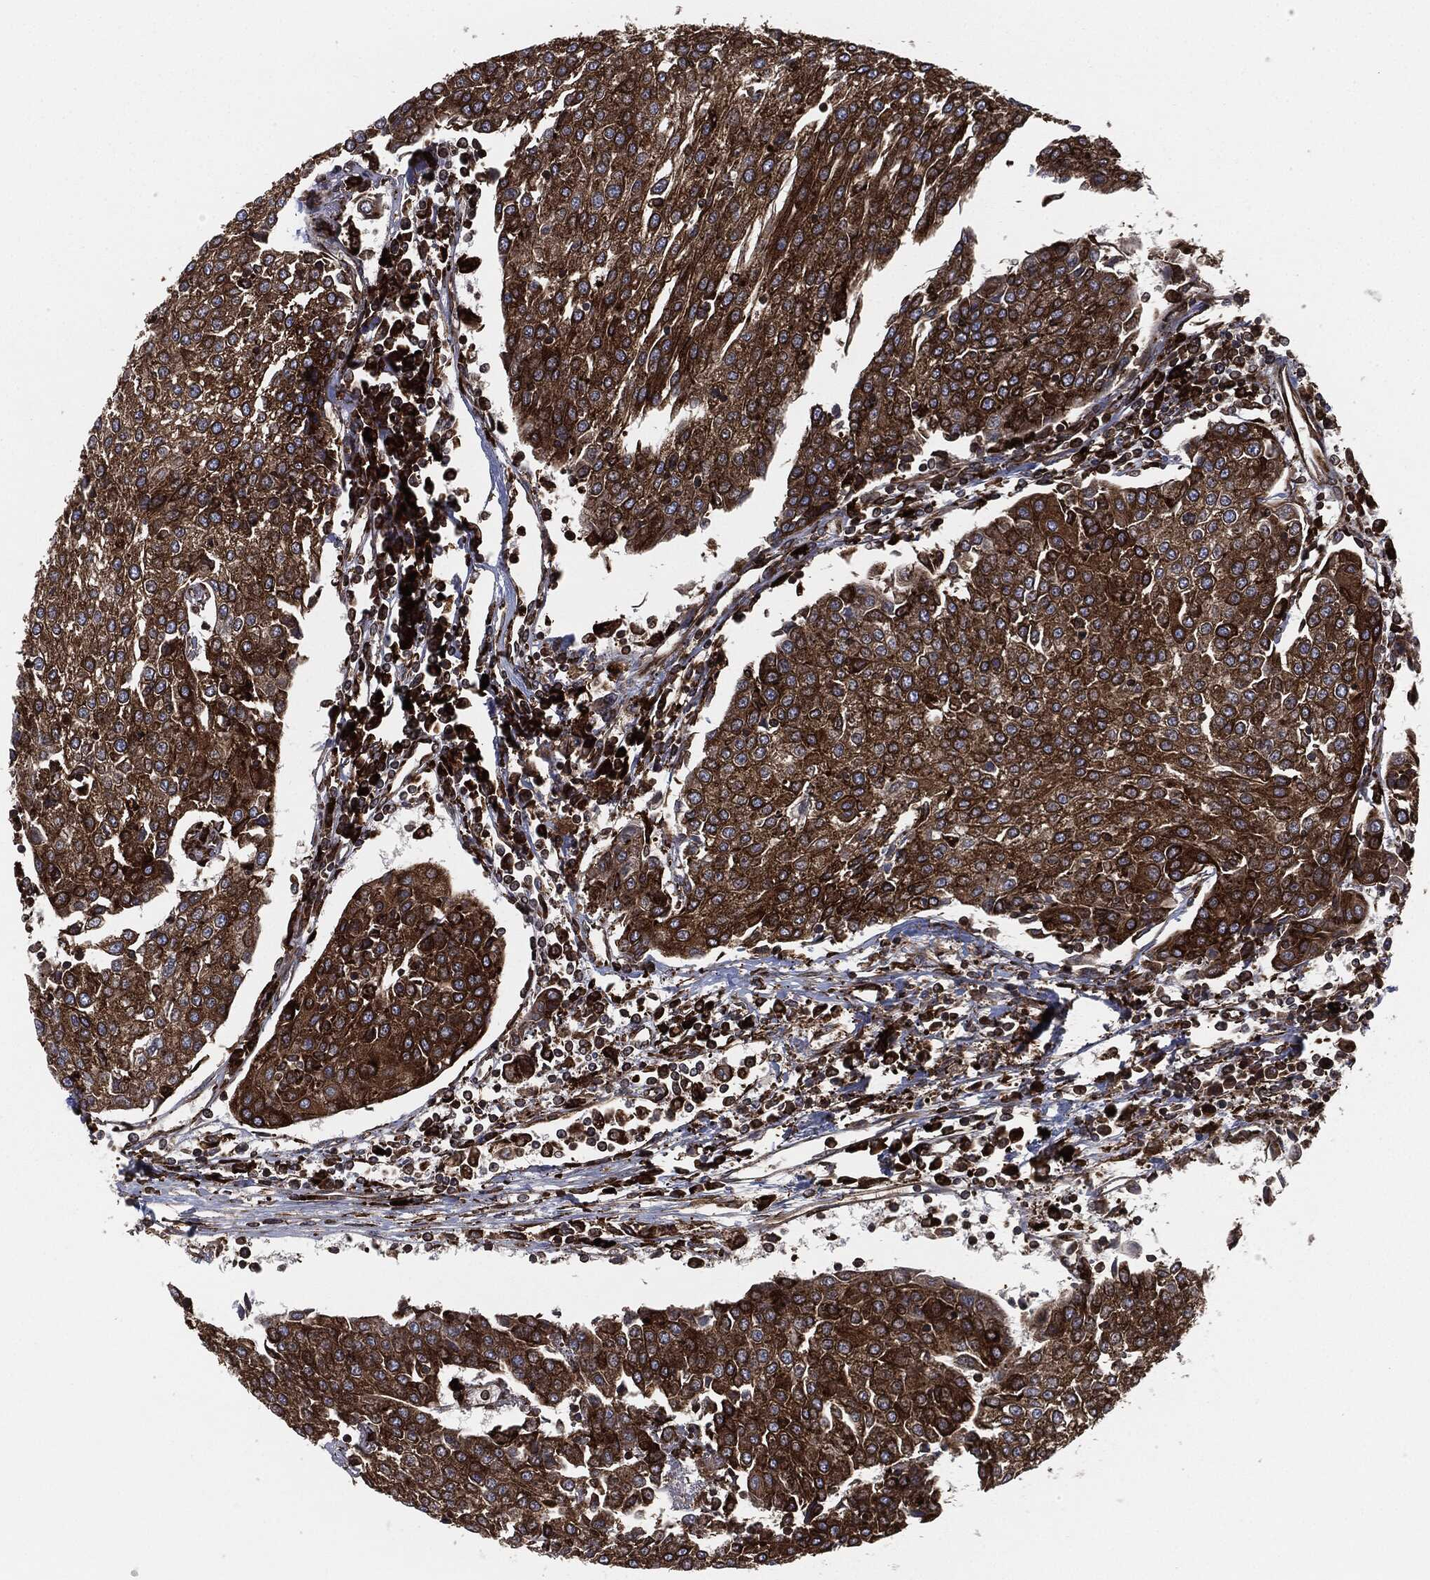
{"staining": {"intensity": "strong", "quantity": ">75%", "location": "cytoplasmic/membranous"}, "tissue": "urothelial cancer", "cell_type": "Tumor cells", "image_type": "cancer", "snomed": [{"axis": "morphology", "description": "Urothelial carcinoma, High grade"}, {"axis": "topography", "description": "Urinary bladder"}], "caption": "Urothelial cancer stained with immunohistochemistry displays strong cytoplasmic/membranous expression in approximately >75% of tumor cells.", "gene": "CALR", "patient": {"sex": "female", "age": 85}}